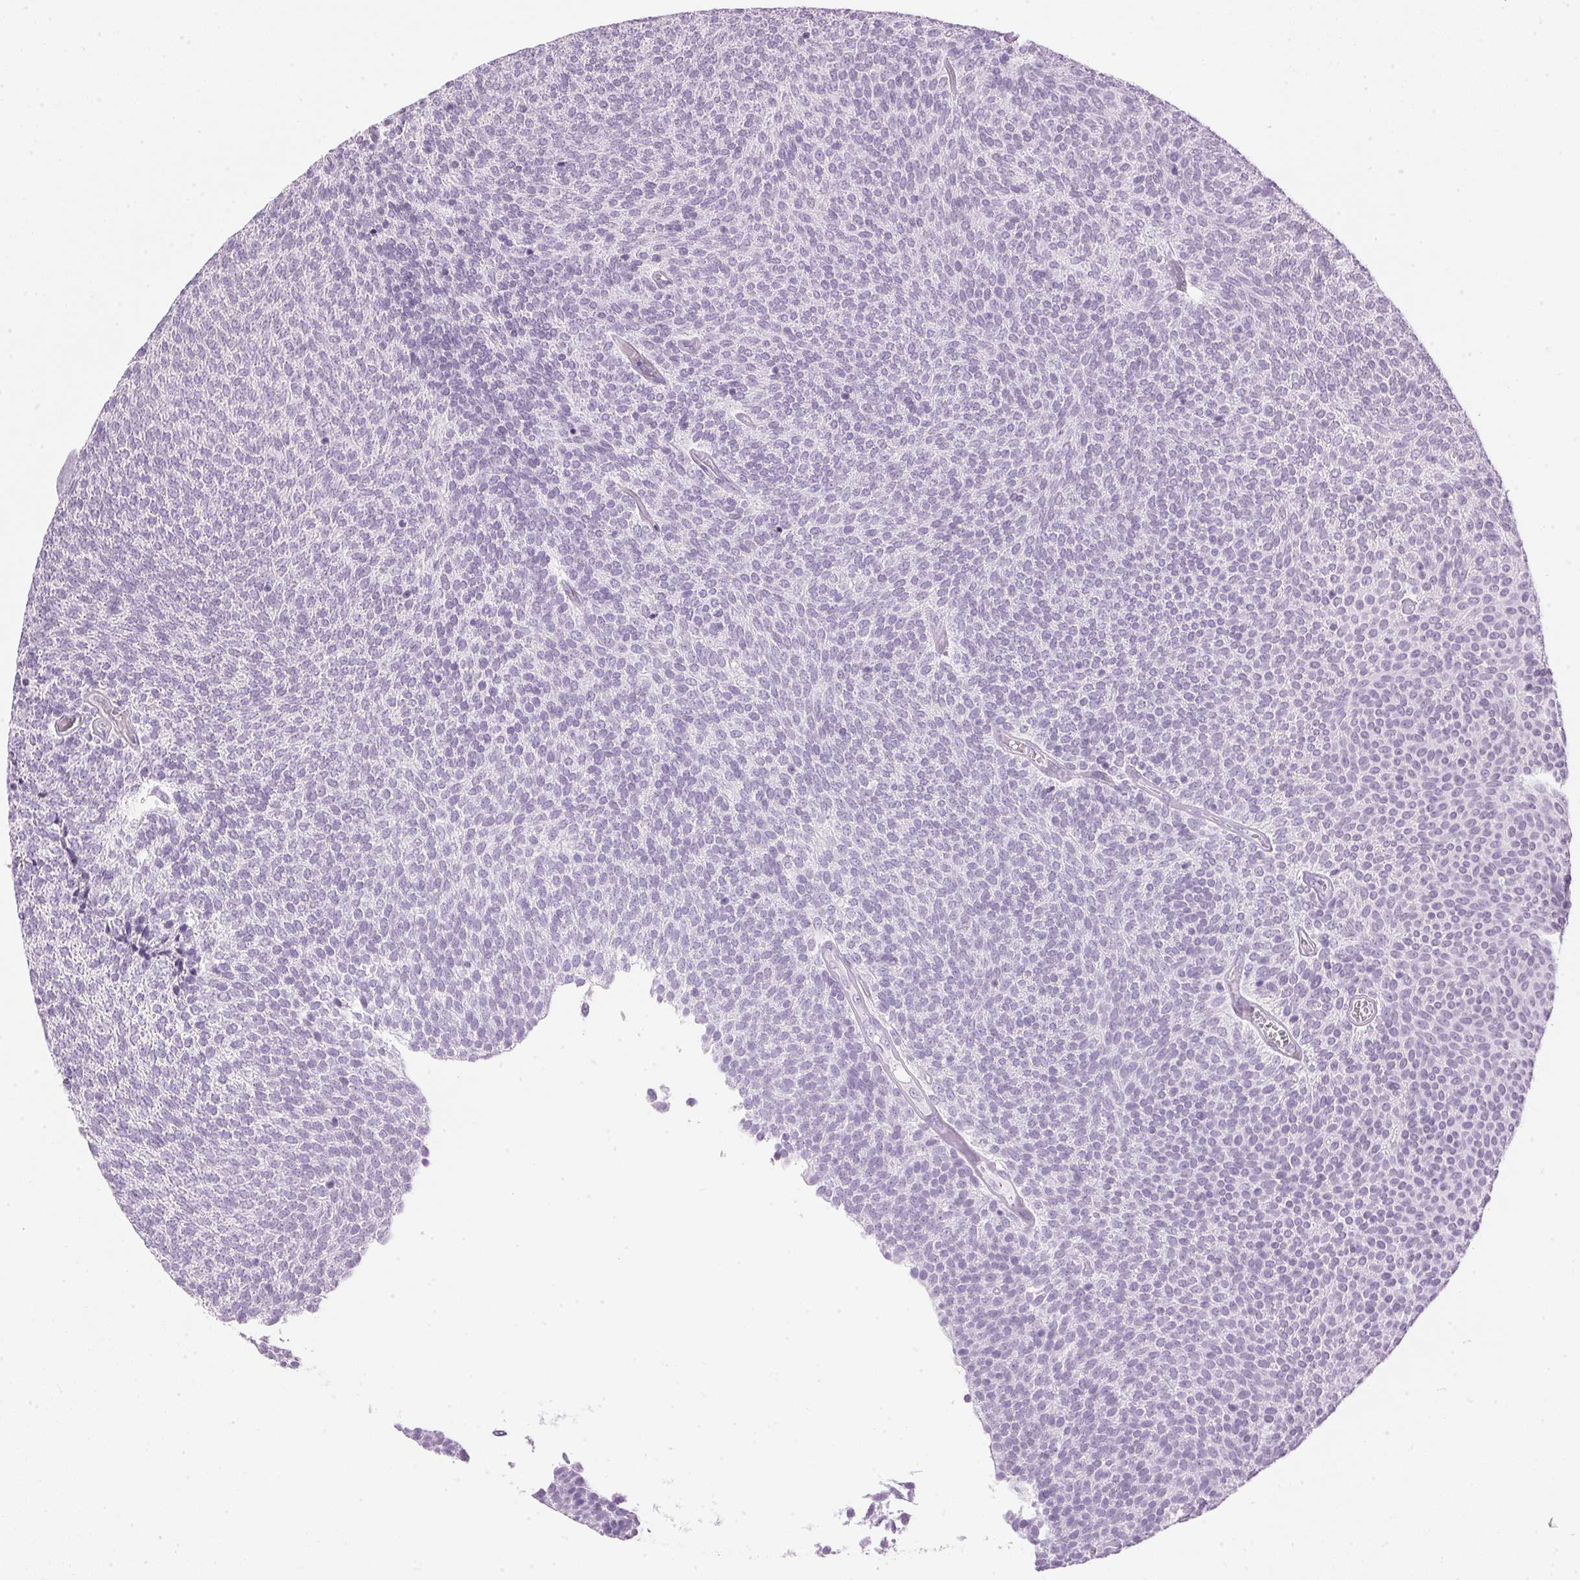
{"staining": {"intensity": "negative", "quantity": "none", "location": "none"}, "tissue": "urothelial cancer", "cell_type": "Tumor cells", "image_type": "cancer", "snomed": [{"axis": "morphology", "description": "Urothelial carcinoma, Low grade"}, {"axis": "topography", "description": "Urinary bladder"}], "caption": "The immunohistochemistry (IHC) photomicrograph has no significant staining in tumor cells of urothelial carcinoma (low-grade) tissue.", "gene": "SP7", "patient": {"sex": "male", "age": 77}}